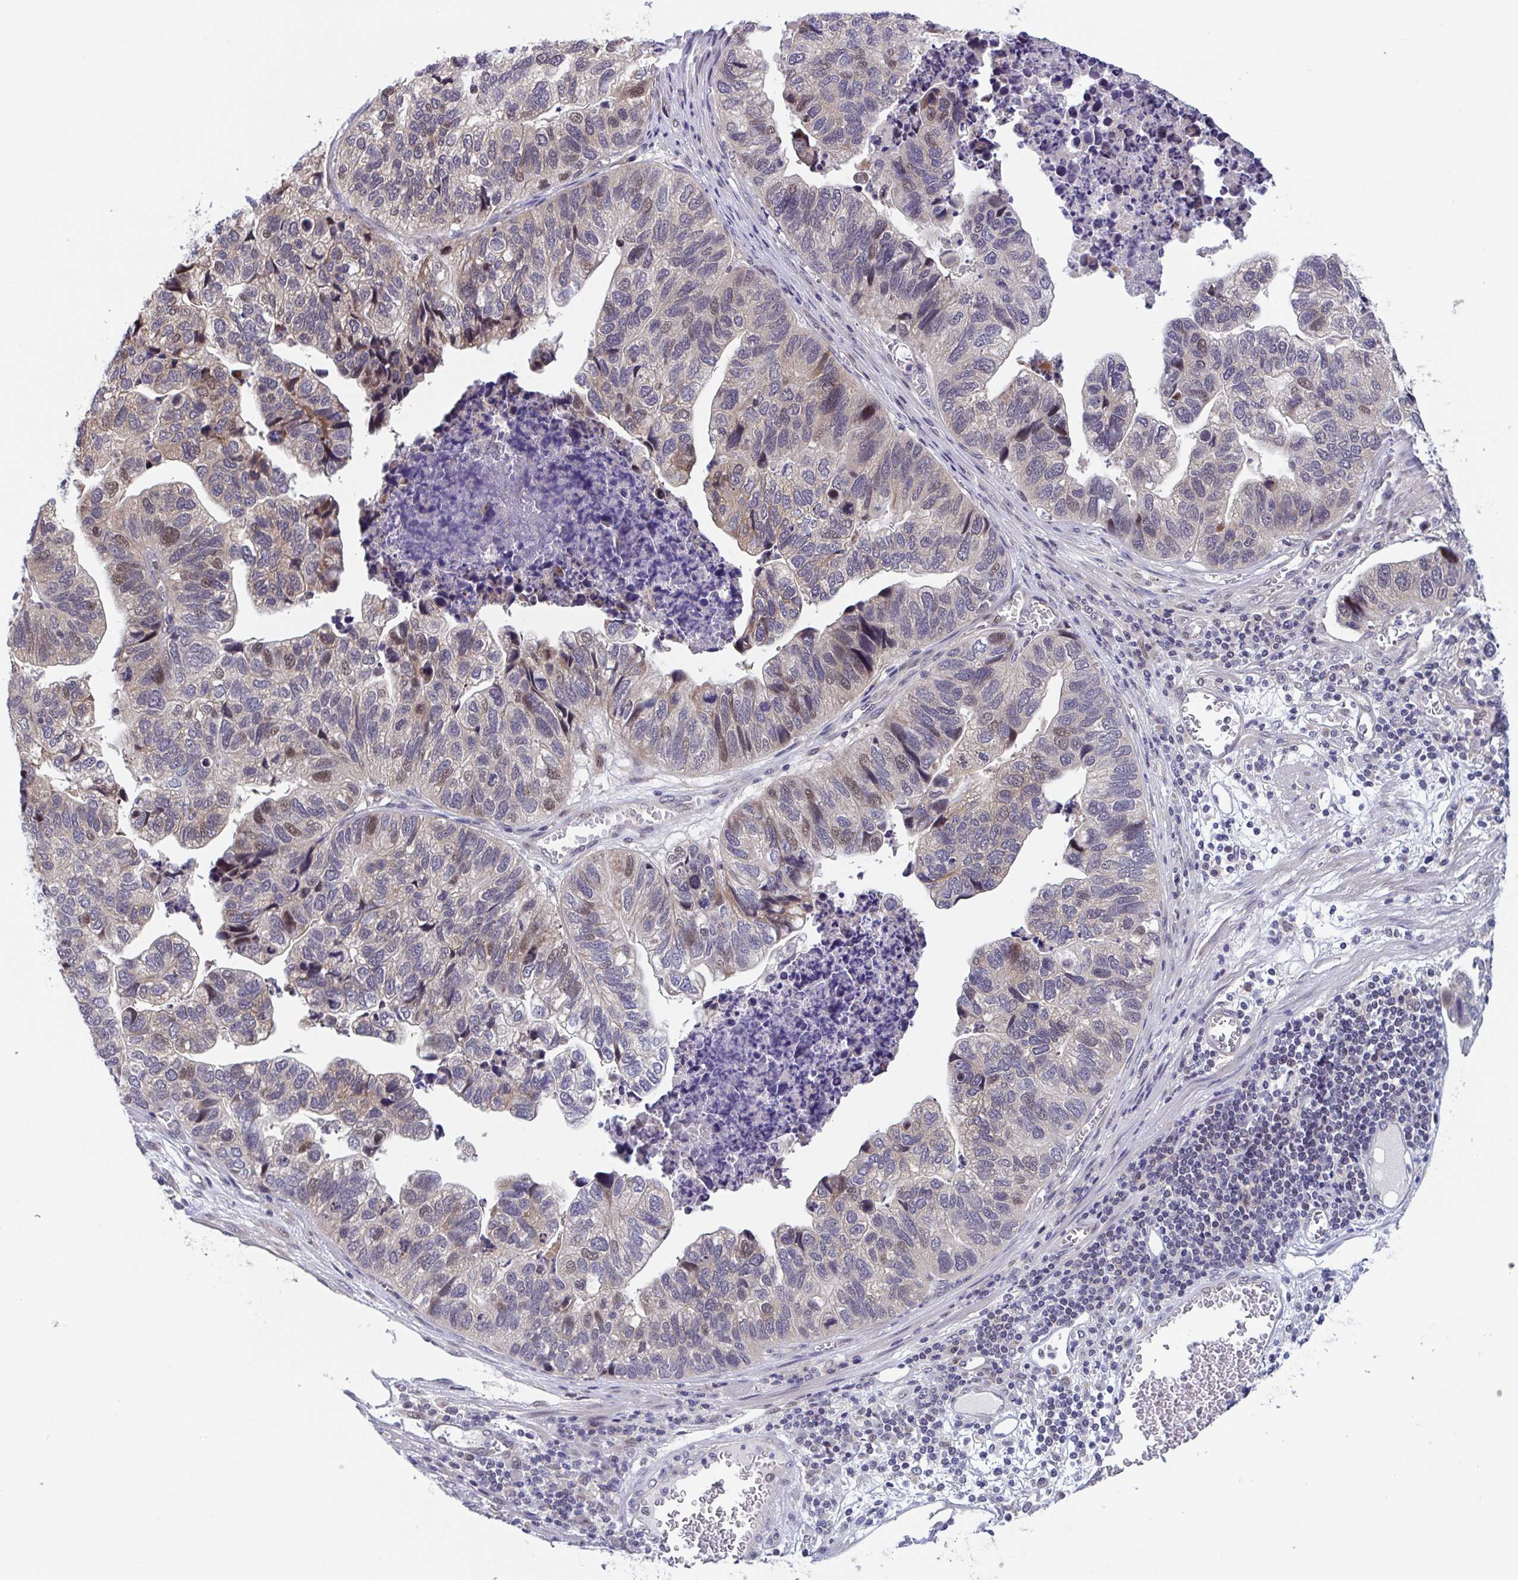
{"staining": {"intensity": "moderate", "quantity": "25%-75%", "location": "cytoplasmic/membranous,nuclear"}, "tissue": "stomach cancer", "cell_type": "Tumor cells", "image_type": "cancer", "snomed": [{"axis": "morphology", "description": "Adenocarcinoma, NOS"}, {"axis": "topography", "description": "Stomach, upper"}], "caption": "Tumor cells demonstrate moderate cytoplasmic/membranous and nuclear expression in about 25%-75% of cells in stomach cancer. (DAB = brown stain, brightfield microscopy at high magnification).", "gene": "RIOK1", "patient": {"sex": "female", "age": 67}}